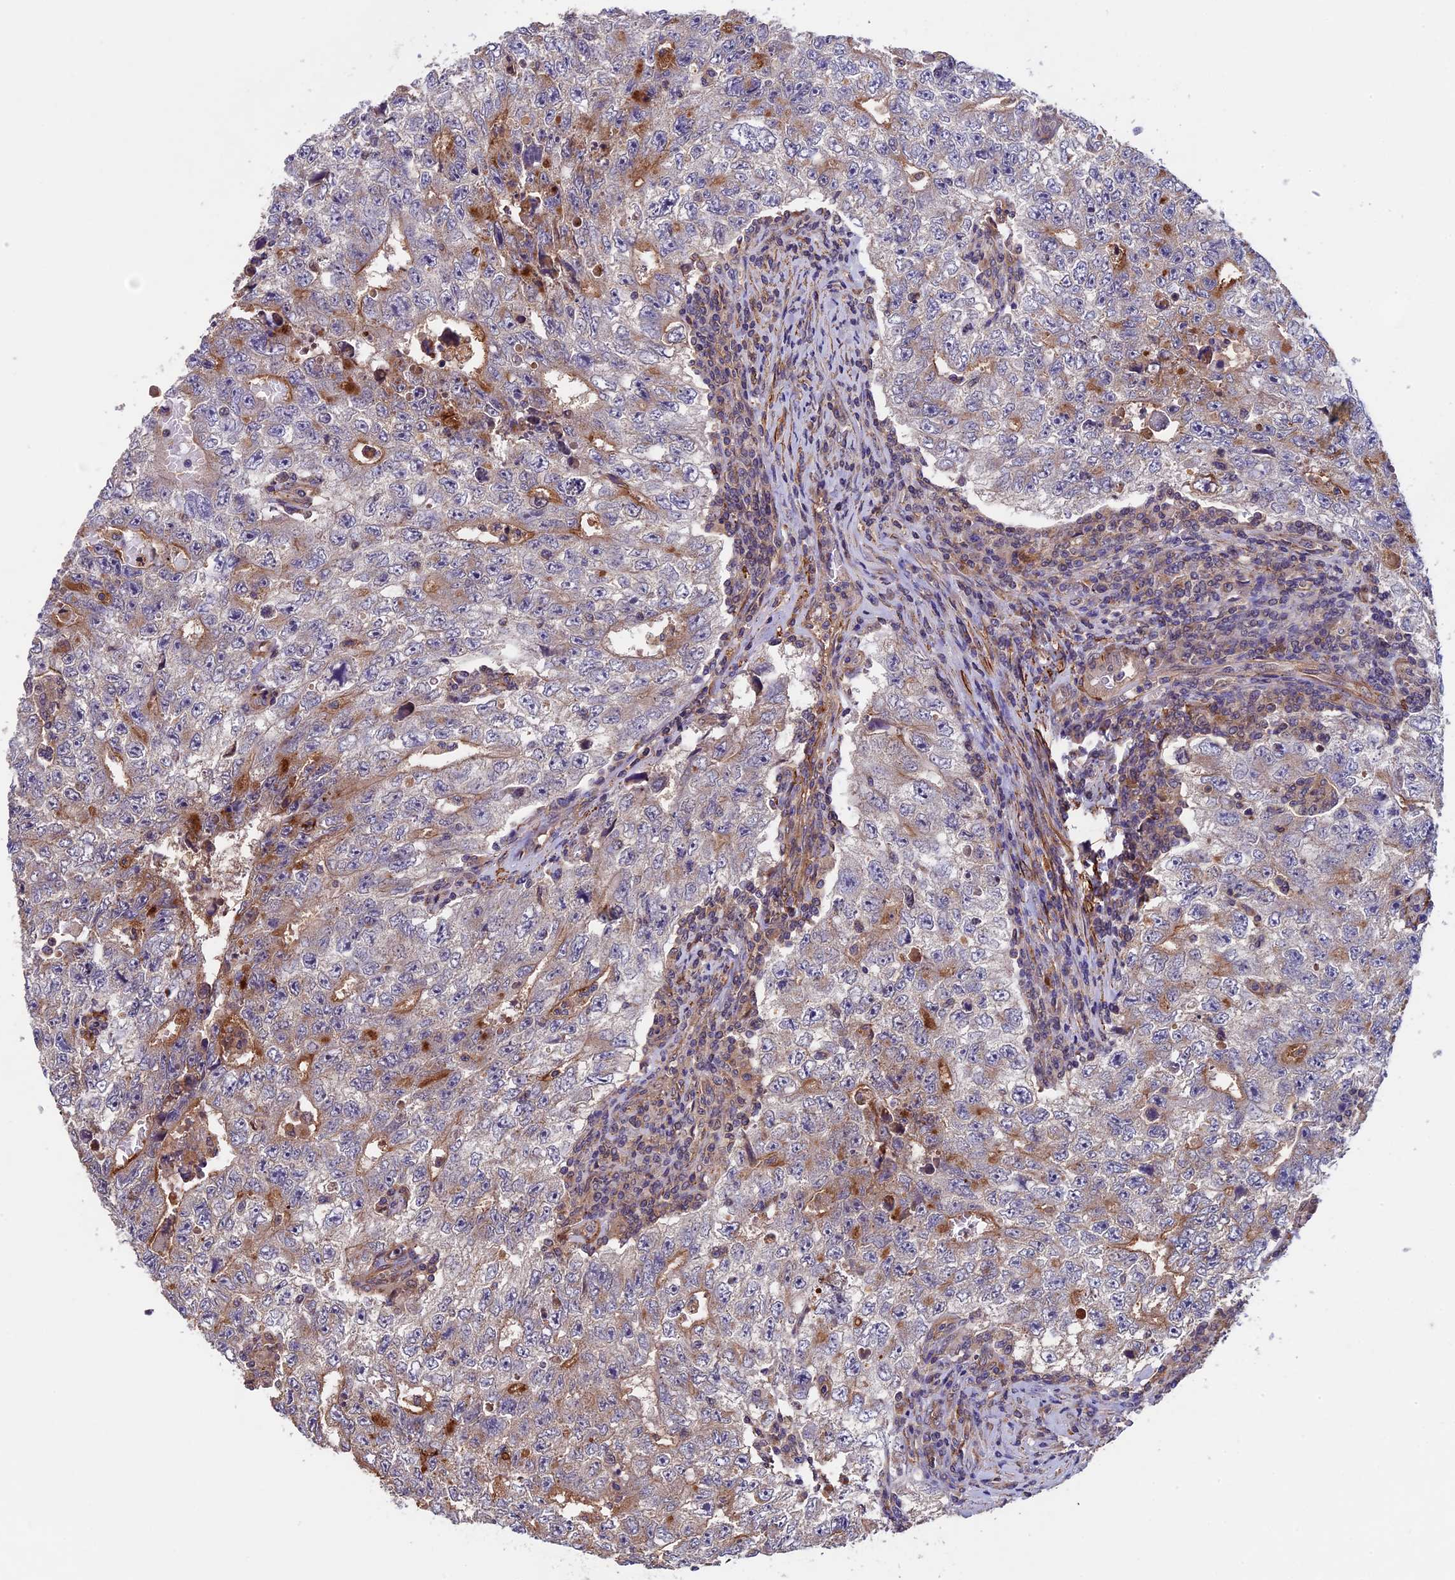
{"staining": {"intensity": "moderate", "quantity": "<25%", "location": "cytoplasmic/membranous"}, "tissue": "testis cancer", "cell_type": "Tumor cells", "image_type": "cancer", "snomed": [{"axis": "morphology", "description": "Carcinoma, Embryonal, NOS"}, {"axis": "topography", "description": "Testis"}], "caption": "Testis cancer (embryonal carcinoma) stained with a protein marker shows moderate staining in tumor cells.", "gene": "SLC9A5", "patient": {"sex": "male", "age": 17}}